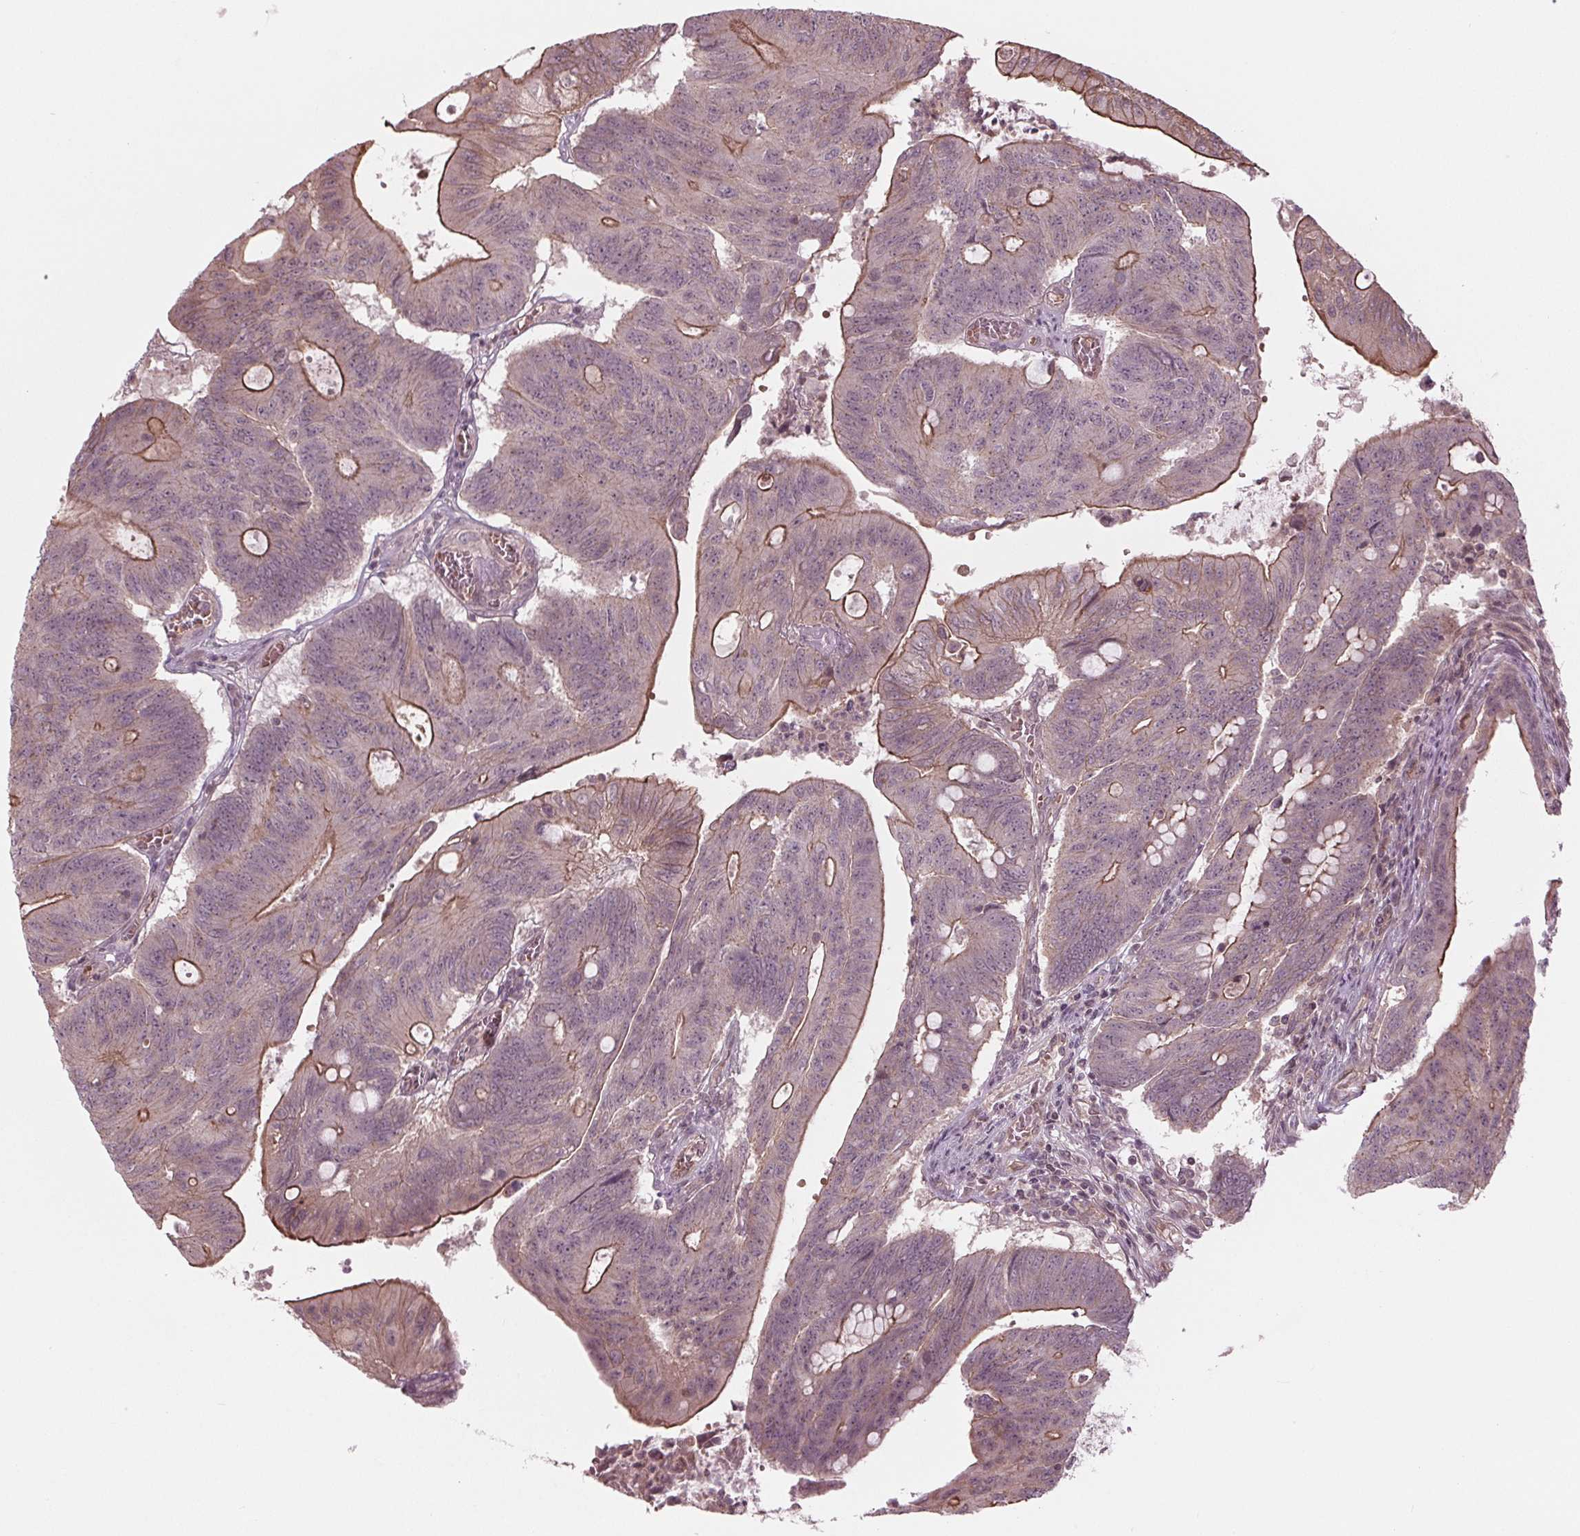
{"staining": {"intensity": "moderate", "quantity": "<25%", "location": "cytoplasmic/membranous"}, "tissue": "colorectal cancer", "cell_type": "Tumor cells", "image_type": "cancer", "snomed": [{"axis": "morphology", "description": "Adenocarcinoma, NOS"}, {"axis": "topography", "description": "Colon"}], "caption": "Immunohistochemistry (IHC) of colorectal adenocarcinoma reveals low levels of moderate cytoplasmic/membranous expression in approximately <25% of tumor cells. (IHC, brightfield microscopy, high magnification).", "gene": "BTBD1", "patient": {"sex": "male", "age": 65}}